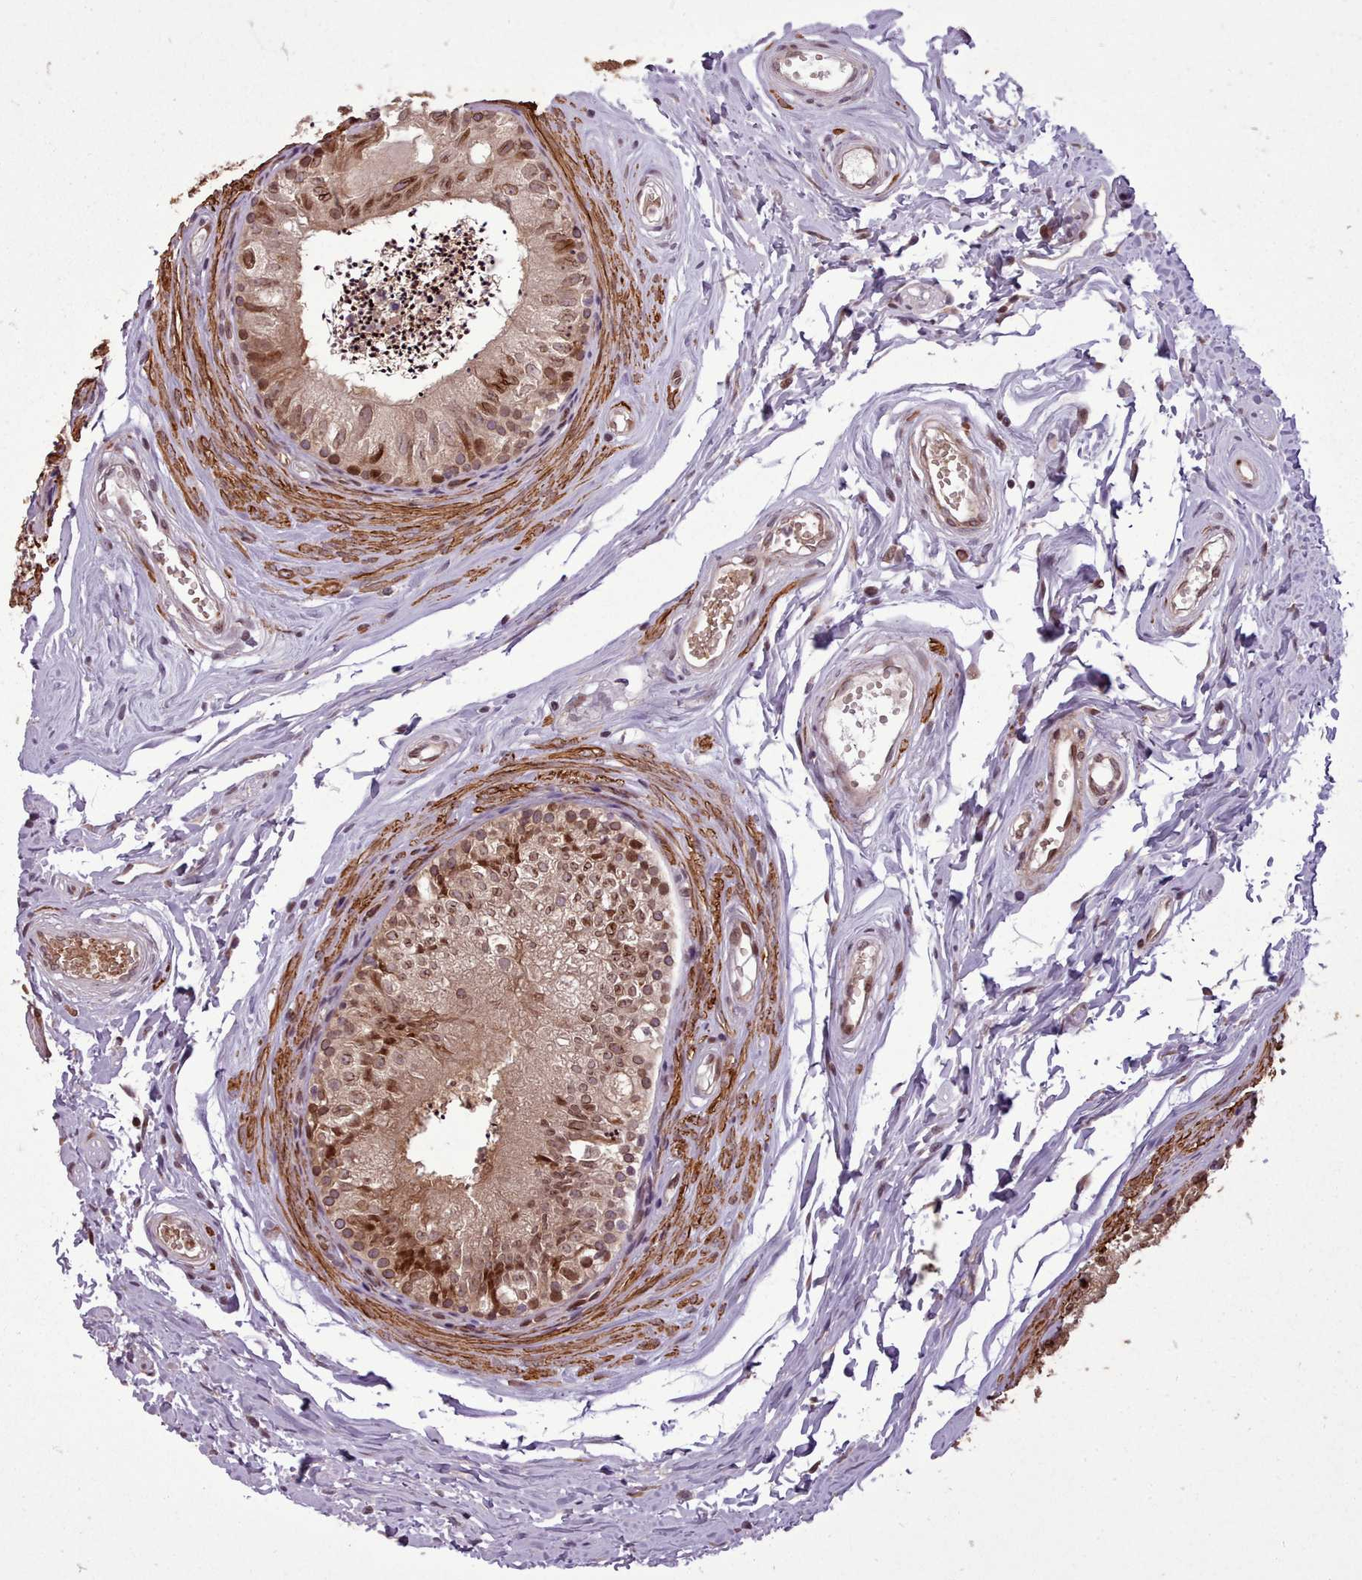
{"staining": {"intensity": "moderate", "quantity": ">75%", "location": "cytoplasmic/membranous,nuclear"}, "tissue": "epididymis", "cell_type": "Glandular cells", "image_type": "normal", "snomed": [{"axis": "morphology", "description": "Normal tissue, NOS"}, {"axis": "topography", "description": "Epididymis"}], "caption": "Glandular cells show moderate cytoplasmic/membranous,nuclear expression in about >75% of cells in unremarkable epididymis.", "gene": "CABP1", "patient": {"sex": "male", "age": 56}}